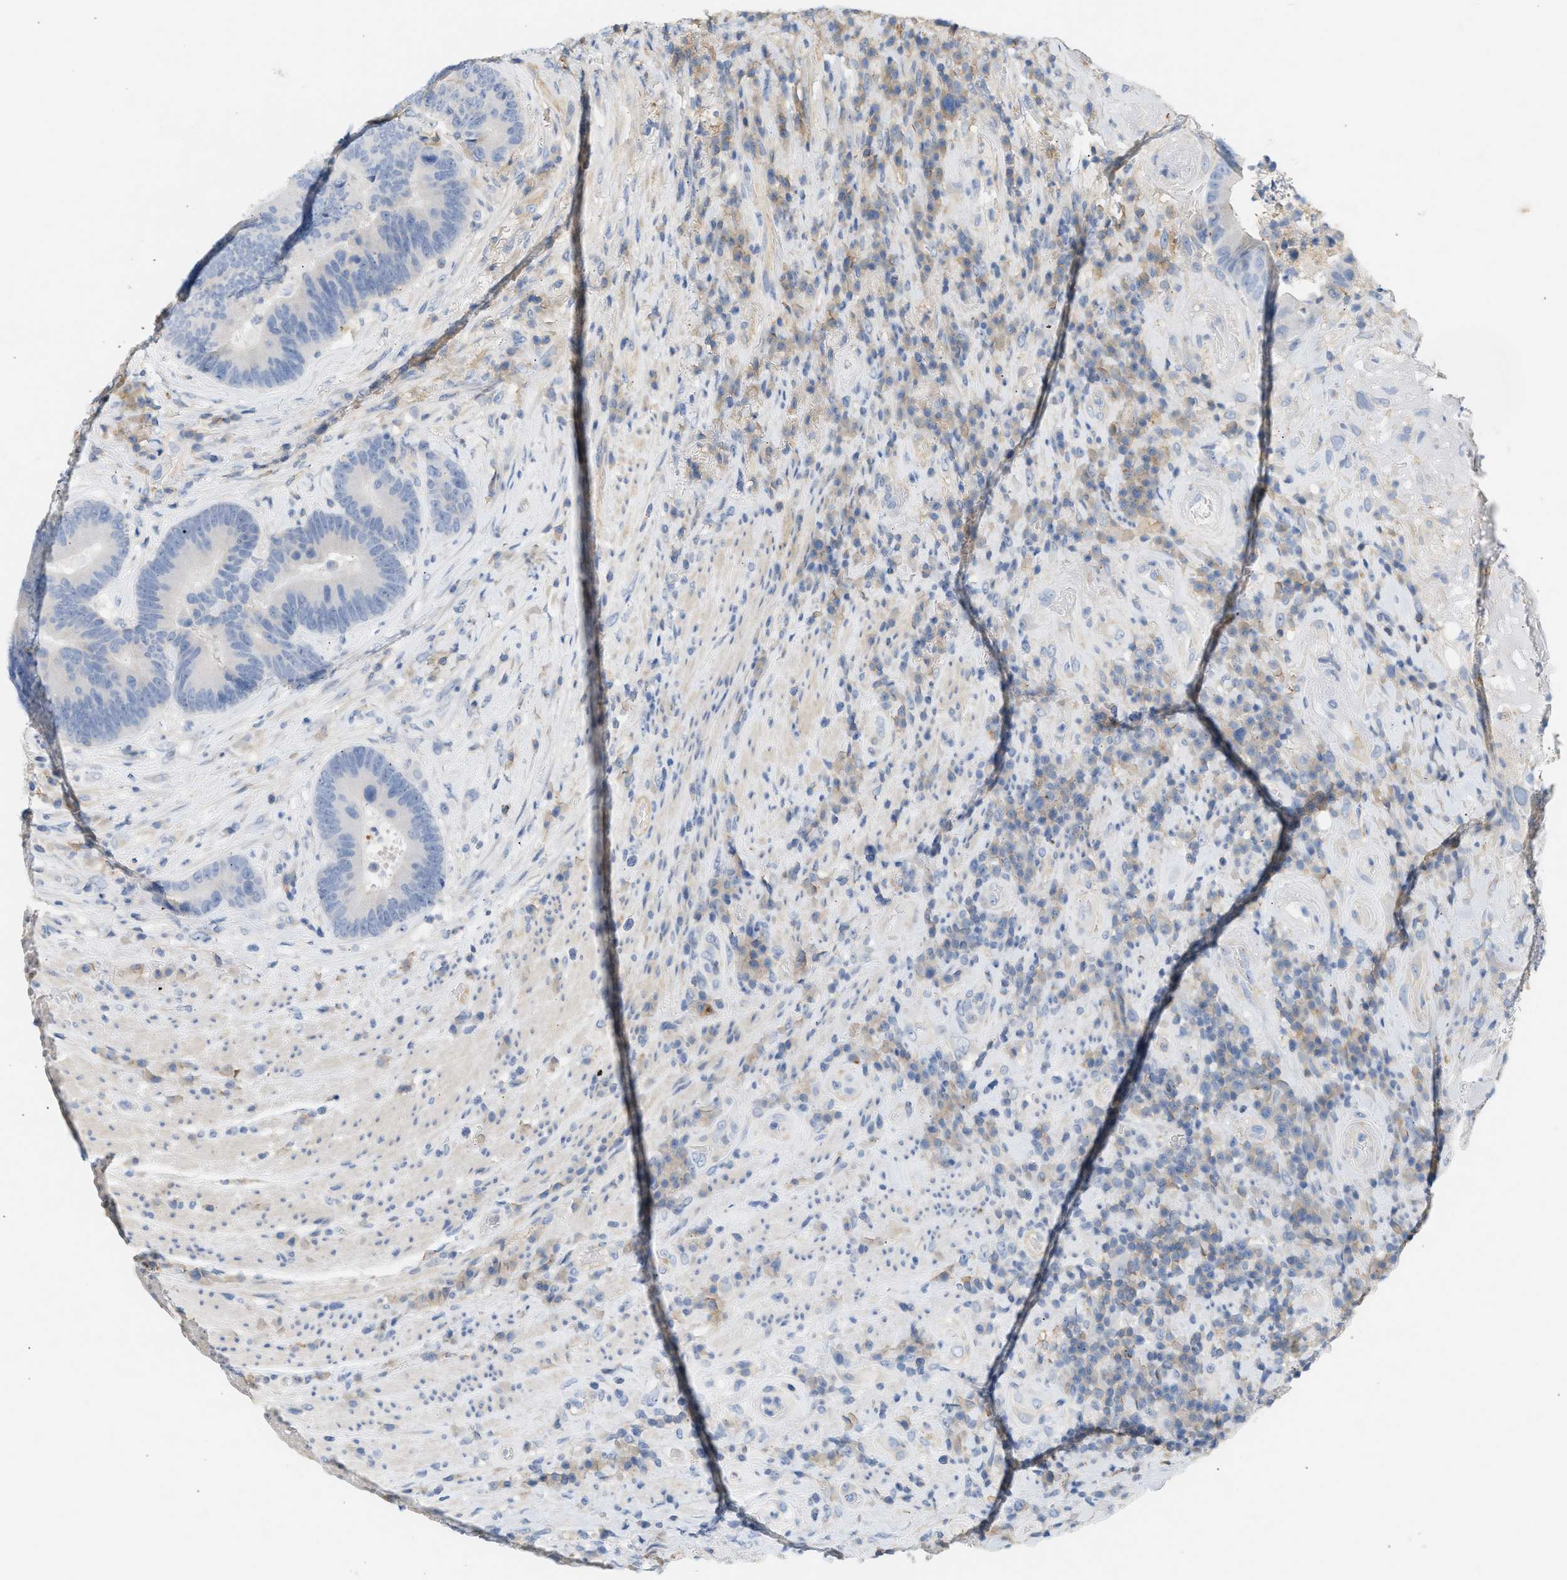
{"staining": {"intensity": "negative", "quantity": "none", "location": "none"}, "tissue": "colorectal cancer", "cell_type": "Tumor cells", "image_type": "cancer", "snomed": [{"axis": "morphology", "description": "Adenocarcinoma, NOS"}, {"axis": "topography", "description": "Rectum"}], "caption": "A photomicrograph of colorectal cancer (adenocarcinoma) stained for a protein reveals no brown staining in tumor cells.", "gene": "BVES", "patient": {"sex": "female", "age": 89}}